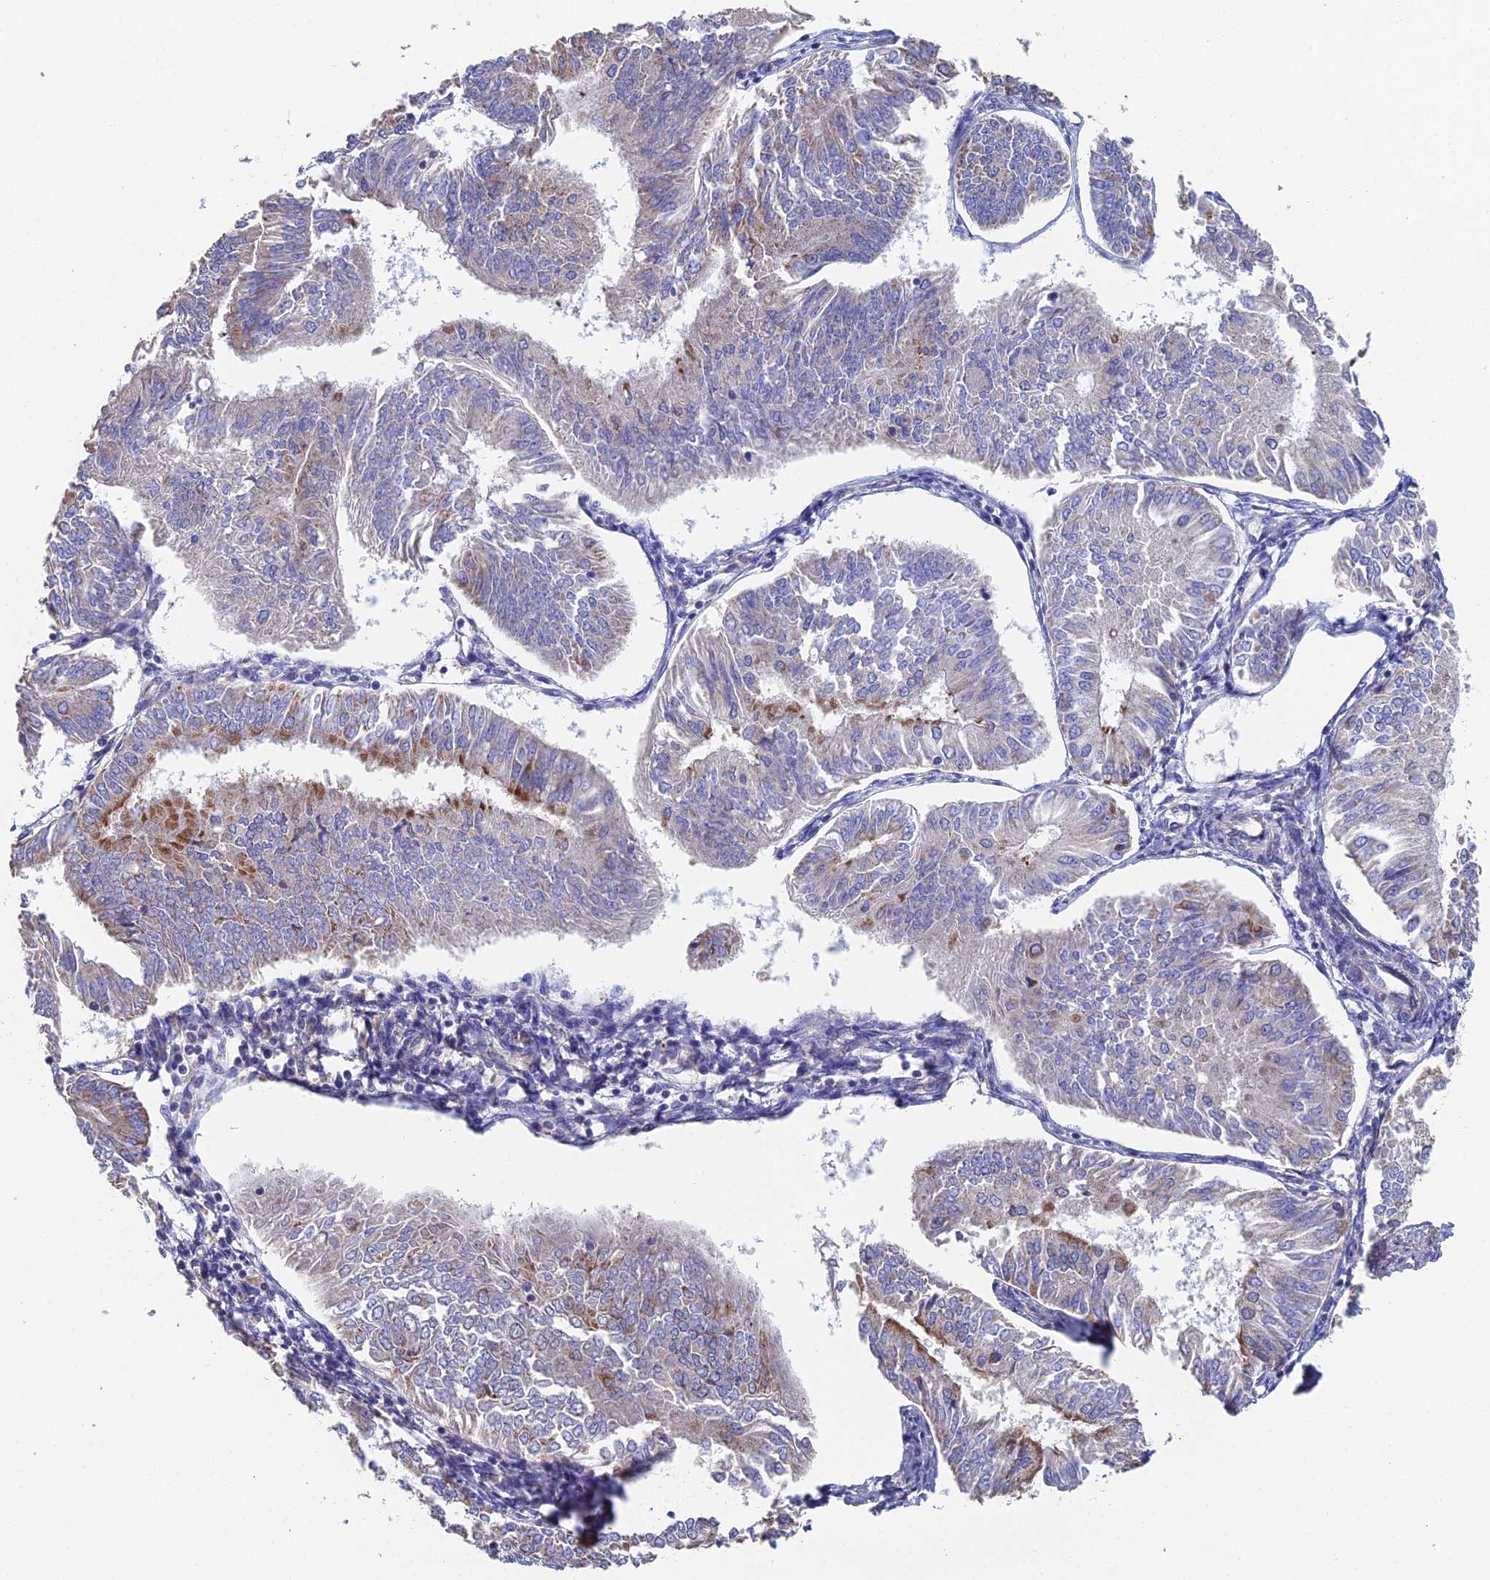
{"staining": {"intensity": "moderate", "quantity": "<25%", "location": "cytoplasmic/membranous"}, "tissue": "endometrial cancer", "cell_type": "Tumor cells", "image_type": "cancer", "snomed": [{"axis": "morphology", "description": "Adenocarcinoma, NOS"}, {"axis": "topography", "description": "Endometrium"}], "caption": "Immunohistochemistry (IHC) staining of endometrial adenocarcinoma, which reveals low levels of moderate cytoplasmic/membranous expression in about <25% of tumor cells indicating moderate cytoplasmic/membranous protein expression. The staining was performed using DAB (3,3'-diaminobenzidine) (brown) for protein detection and nuclei were counterstained in hematoxylin (blue).", "gene": "ECSIT", "patient": {"sex": "female", "age": 58}}